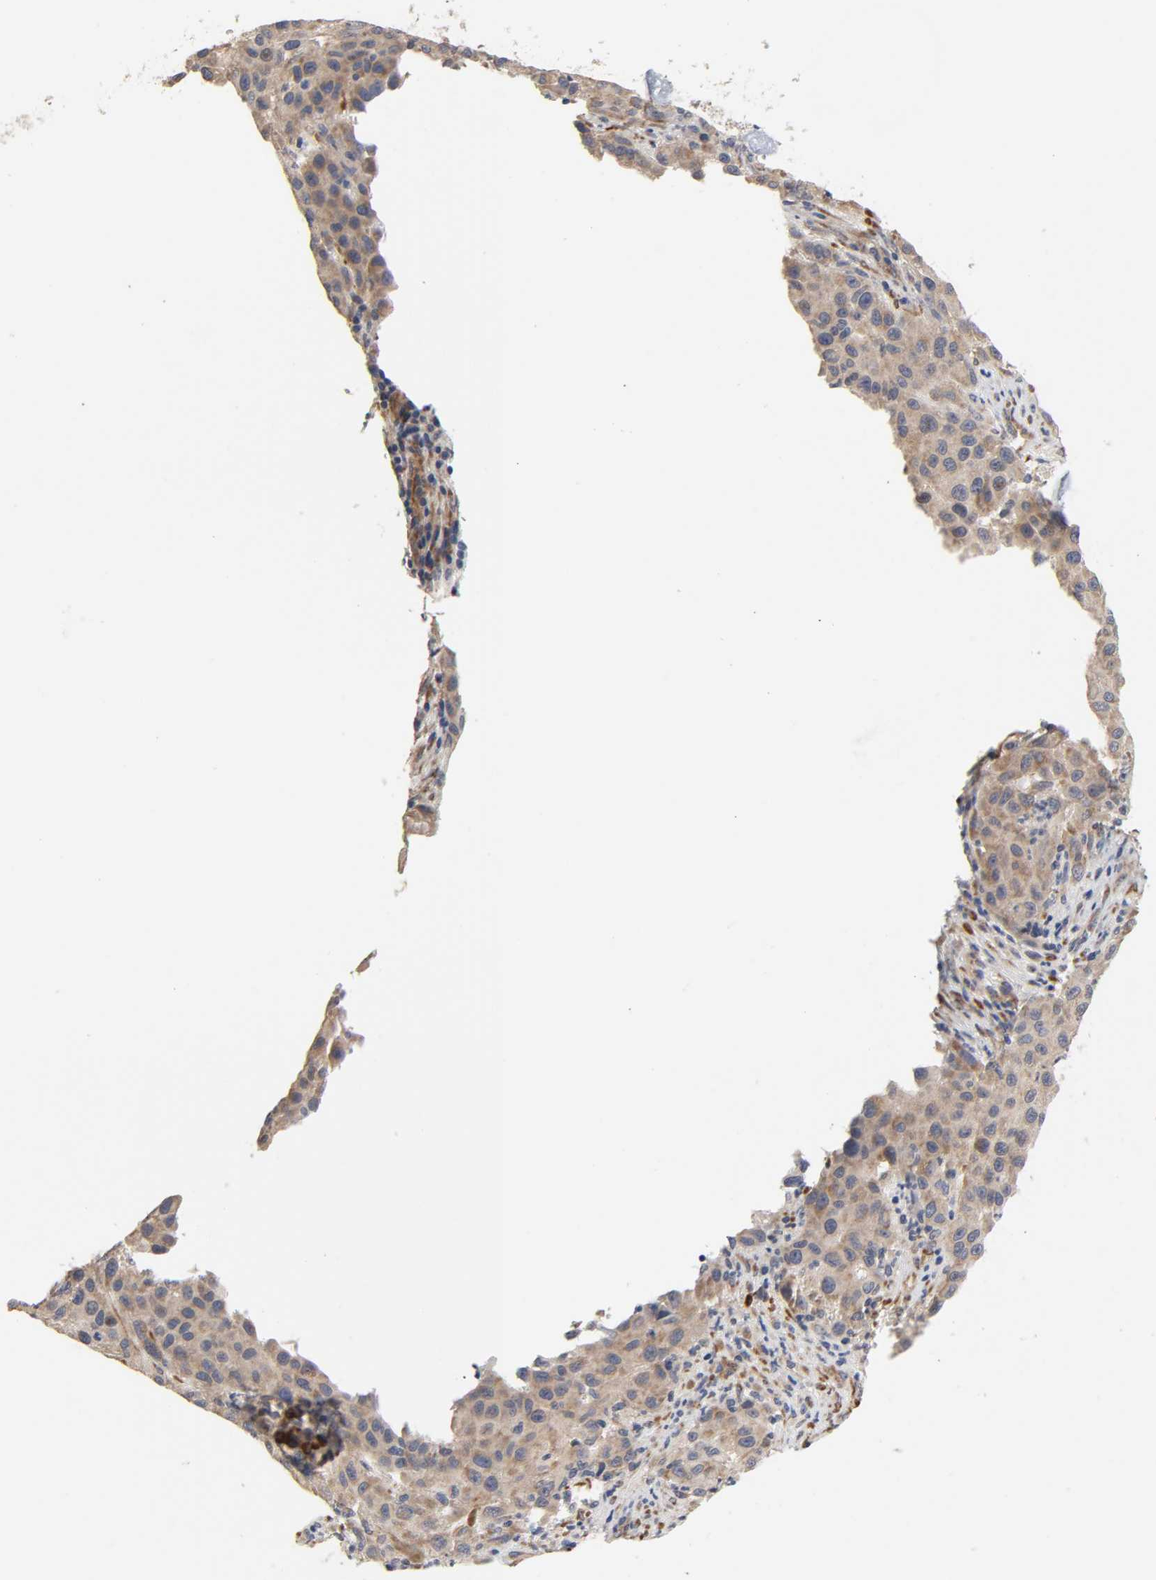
{"staining": {"intensity": "weak", "quantity": ">75%", "location": "cytoplasmic/membranous"}, "tissue": "melanoma", "cell_type": "Tumor cells", "image_type": "cancer", "snomed": [{"axis": "morphology", "description": "Malignant melanoma, Metastatic site"}, {"axis": "topography", "description": "Lymph node"}], "caption": "IHC staining of melanoma, which reveals low levels of weak cytoplasmic/membranous expression in about >75% of tumor cells indicating weak cytoplasmic/membranous protein positivity. The staining was performed using DAB (brown) for protein detection and nuclei were counterstained in hematoxylin (blue).", "gene": "HDLBP", "patient": {"sex": "male", "age": 61}}